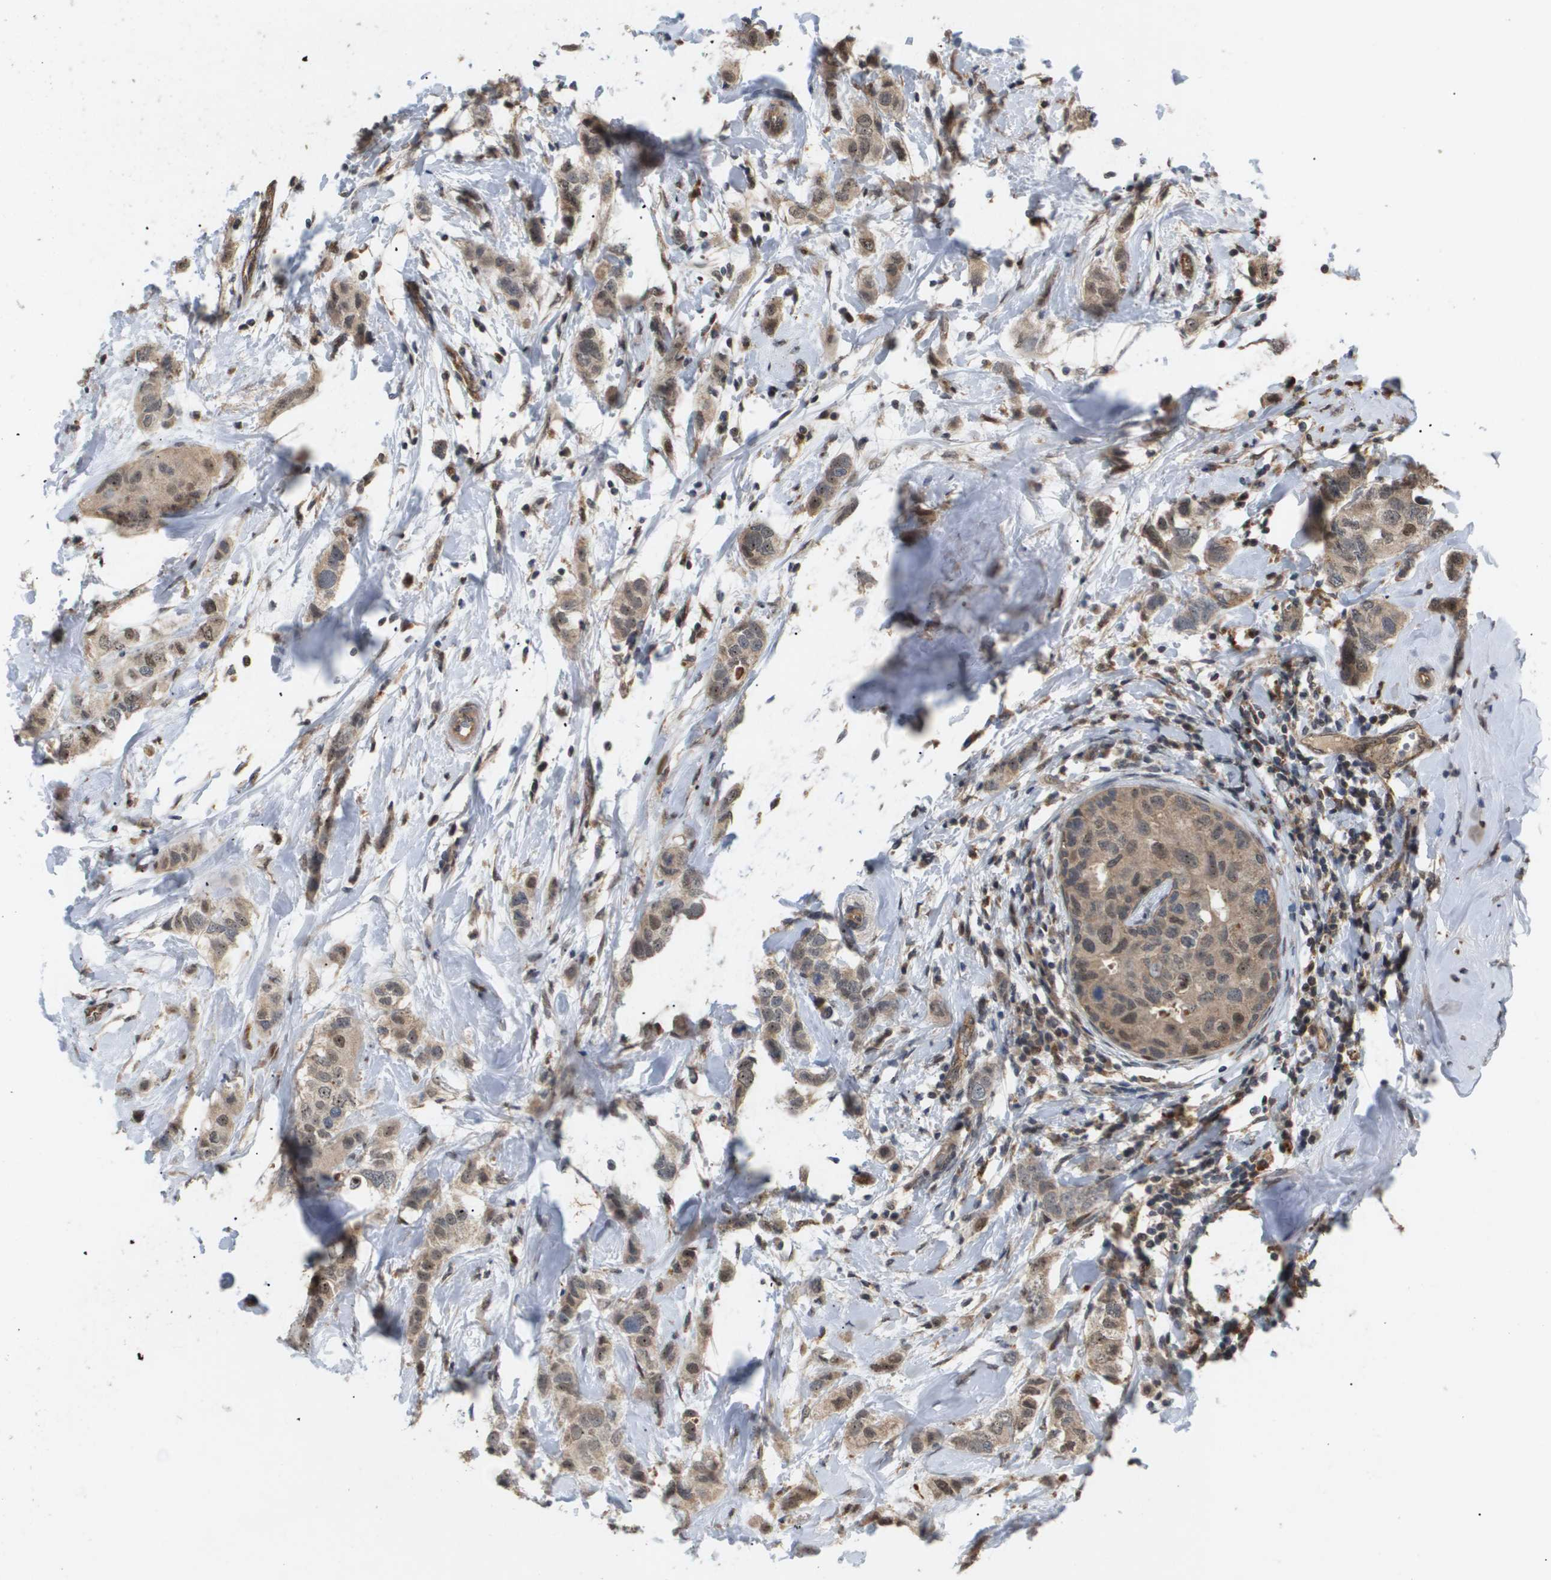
{"staining": {"intensity": "weak", "quantity": ">75%", "location": "cytoplasmic/membranous"}, "tissue": "breast cancer", "cell_type": "Tumor cells", "image_type": "cancer", "snomed": [{"axis": "morphology", "description": "Duct carcinoma"}, {"axis": "topography", "description": "Breast"}], "caption": "This histopathology image reveals IHC staining of breast invasive ductal carcinoma, with low weak cytoplasmic/membranous staining in approximately >75% of tumor cells.", "gene": "PDGFB", "patient": {"sex": "female", "age": 50}}